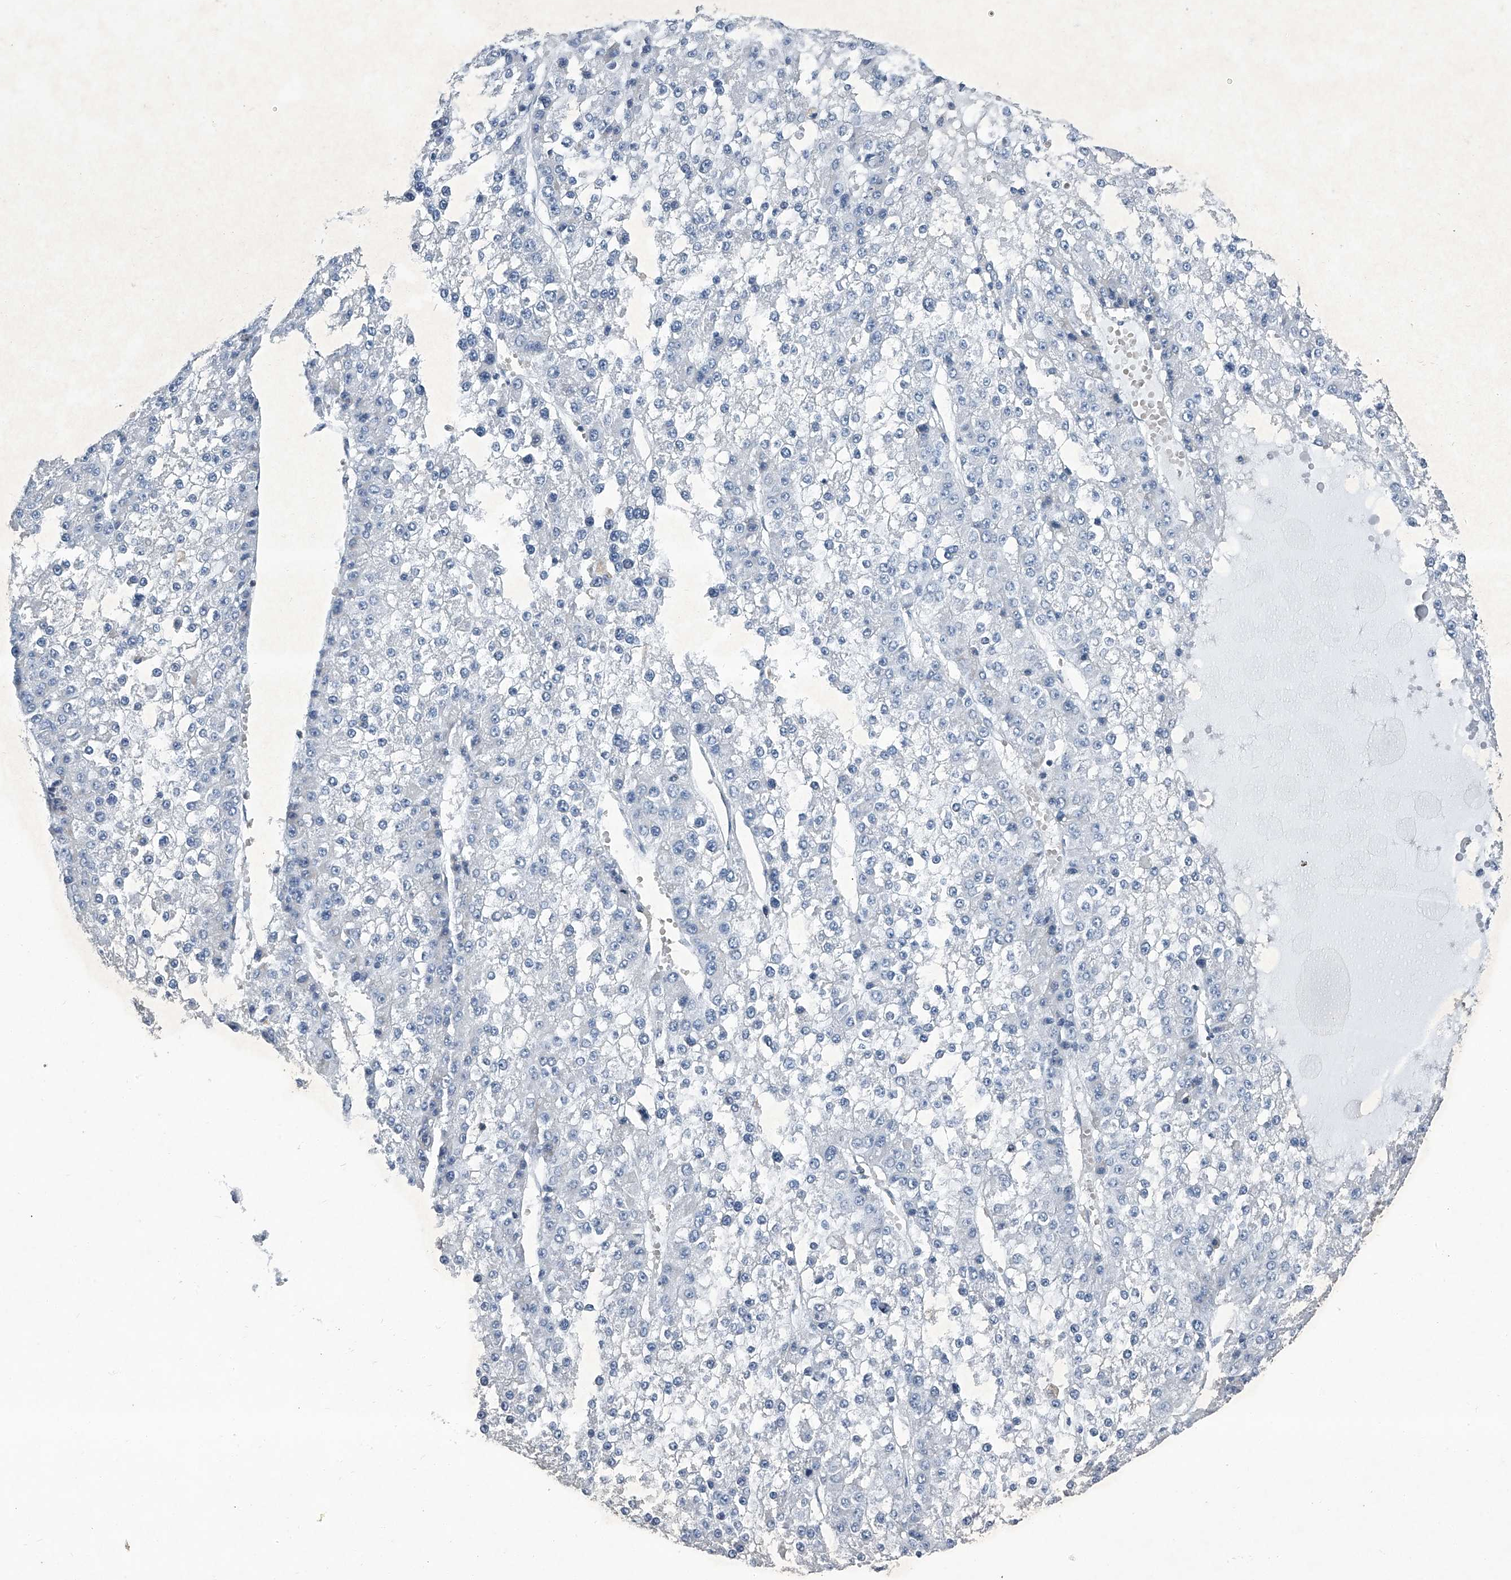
{"staining": {"intensity": "negative", "quantity": "none", "location": "none"}, "tissue": "liver cancer", "cell_type": "Tumor cells", "image_type": "cancer", "snomed": [{"axis": "morphology", "description": "Carcinoma, Hepatocellular, NOS"}, {"axis": "topography", "description": "Liver"}], "caption": "Immunohistochemistry micrograph of neoplastic tissue: human liver cancer stained with DAB displays no significant protein expression in tumor cells.", "gene": "CHRNA7", "patient": {"sex": "female", "age": 73}}